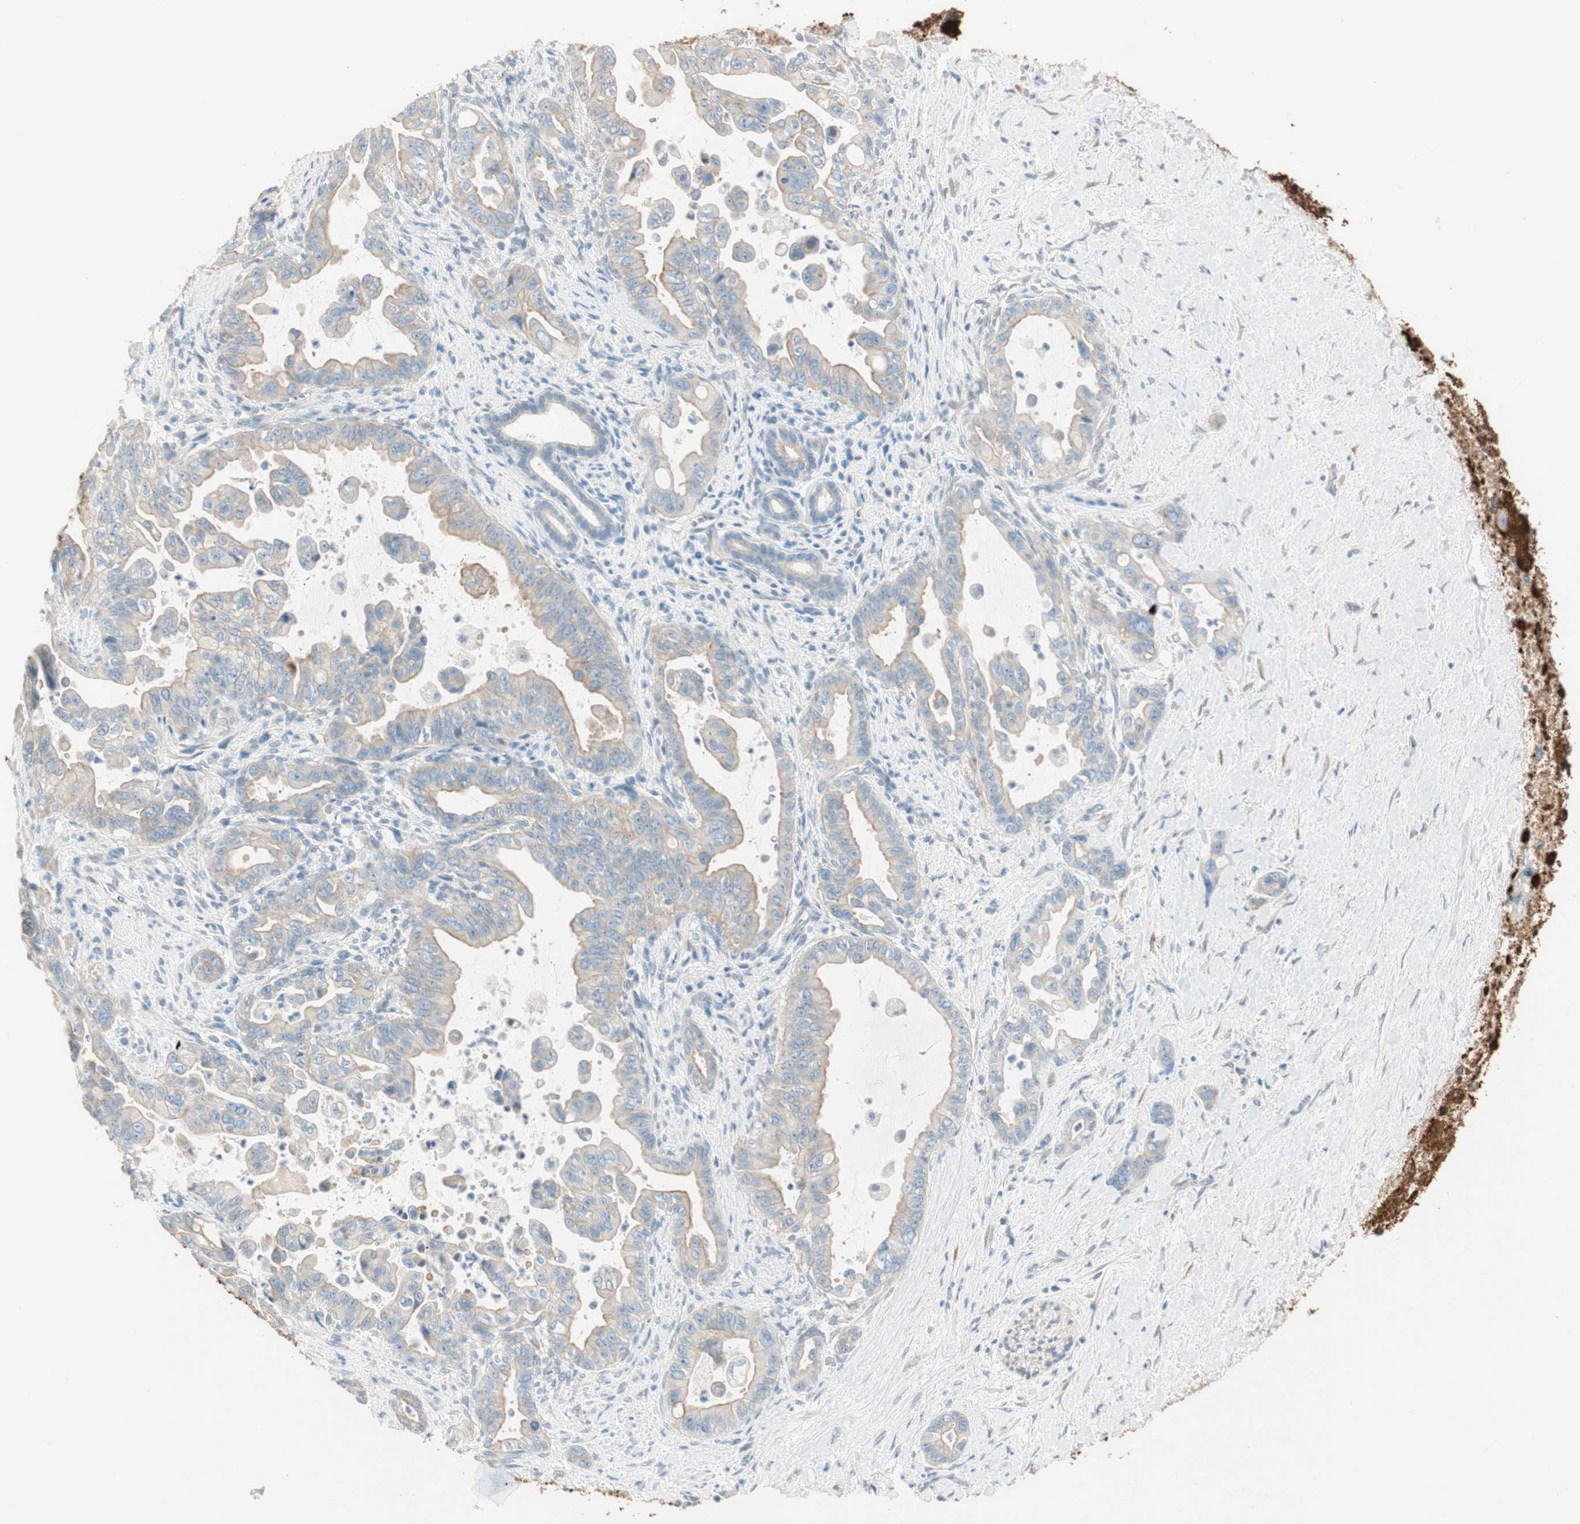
{"staining": {"intensity": "weak", "quantity": ">75%", "location": "cytoplasmic/membranous"}, "tissue": "pancreatic cancer", "cell_type": "Tumor cells", "image_type": "cancer", "snomed": [{"axis": "morphology", "description": "Adenocarcinoma, NOS"}, {"axis": "topography", "description": "Pancreas"}], "caption": "Pancreatic cancer stained with a brown dye displays weak cytoplasmic/membranous positive staining in approximately >75% of tumor cells.", "gene": "CDK3", "patient": {"sex": "male", "age": 70}}